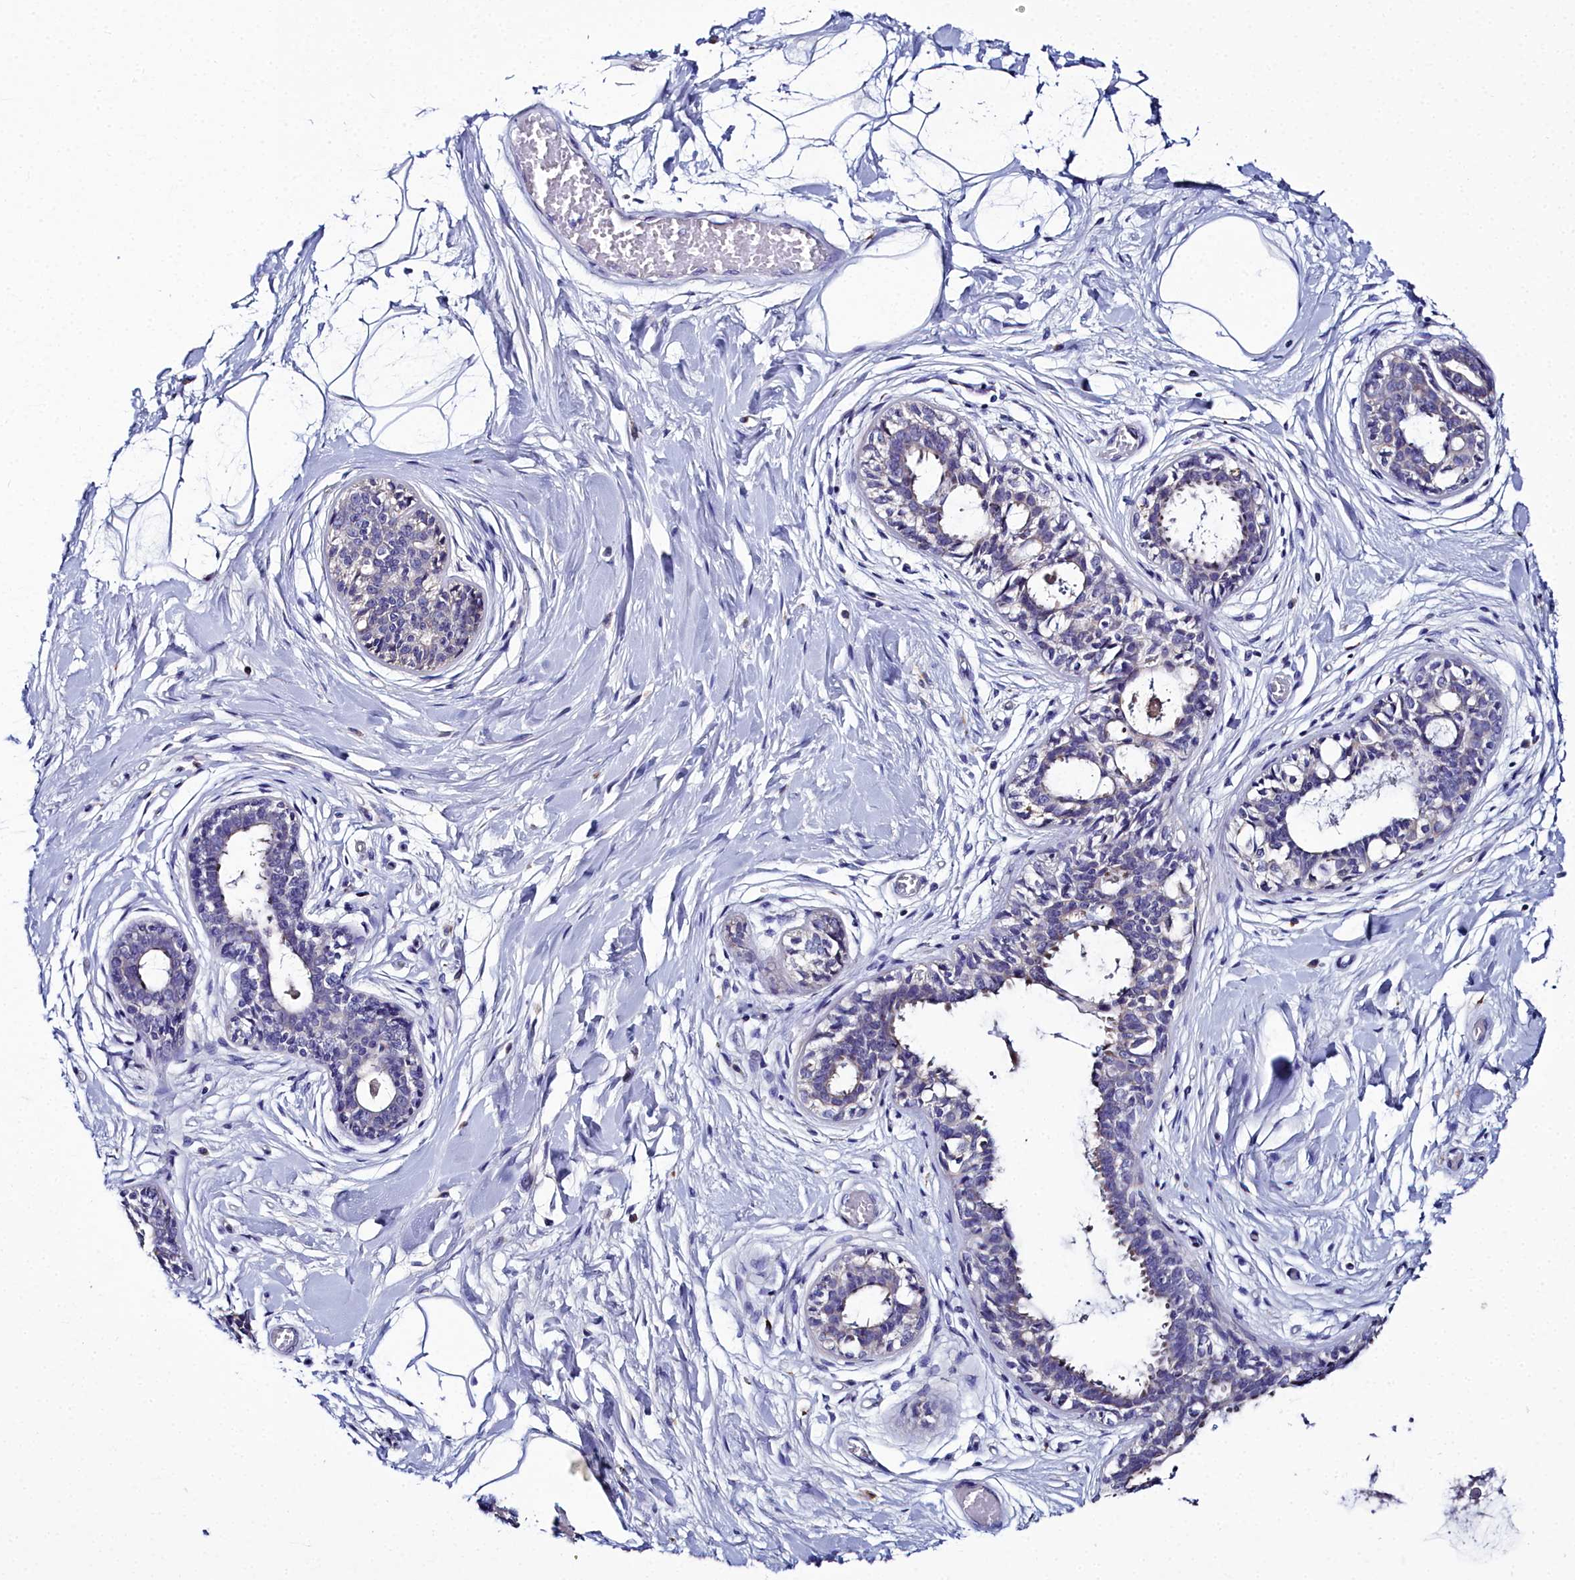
{"staining": {"intensity": "negative", "quantity": "none", "location": "none"}, "tissue": "breast", "cell_type": "Adipocytes", "image_type": "normal", "snomed": [{"axis": "morphology", "description": "Normal tissue, NOS"}, {"axis": "topography", "description": "Breast"}], "caption": "The image shows no significant positivity in adipocytes of breast. Brightfield microscopy of immunohistochemistry stained with DAB (brown) and hematoxylin (blue), captured at high magnification.", "gene": "ELAPOR2", "patient": {"sex": "female", "age": 45}}